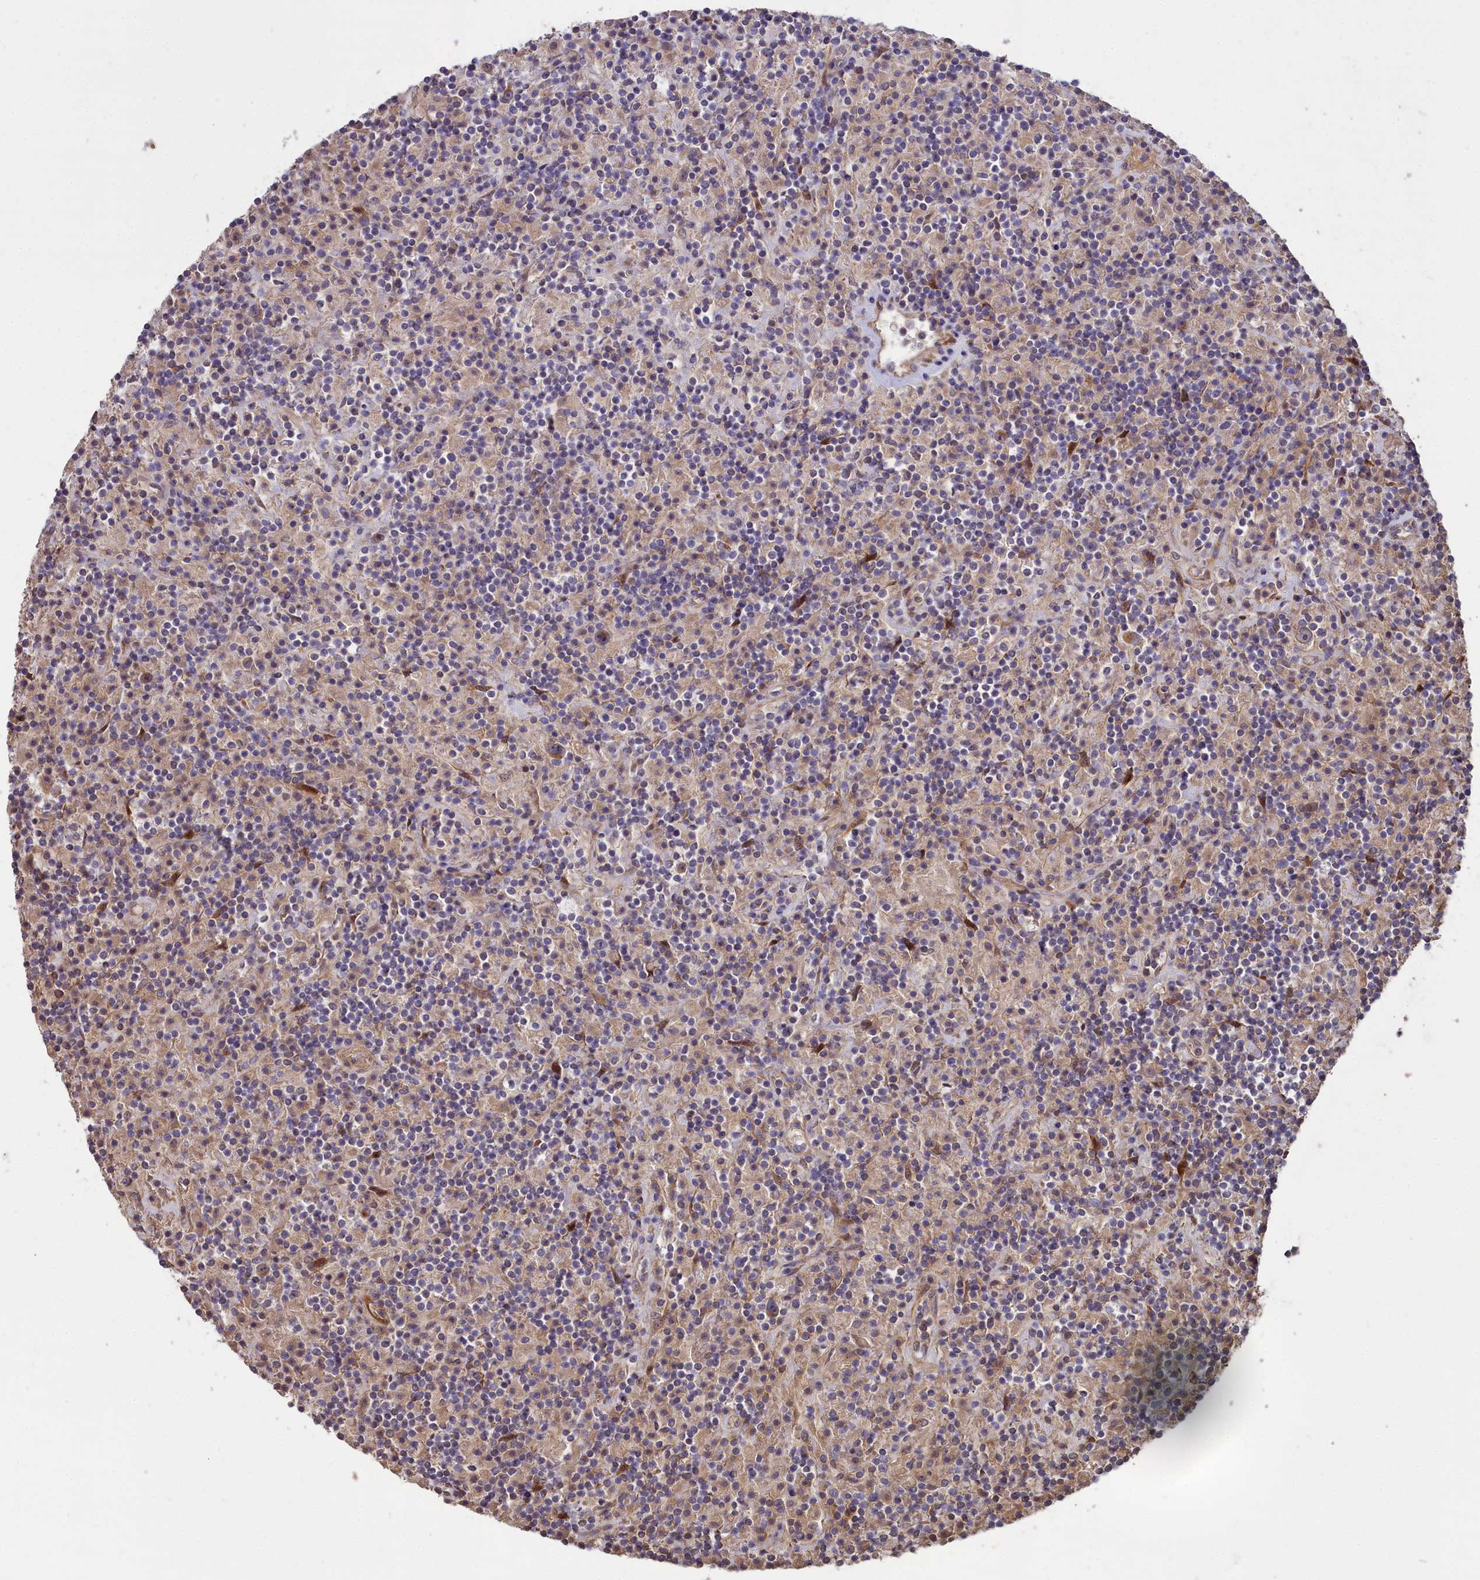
{"staining": {"intensity": "moderate", "quantity": ">75%", "location": "cytoplasmic/membranous"}, "tissue": "lymphoma", "cell_type": "Tumor cells", "image_type": "cancer", "snomed": [{"axis": "morphology", "description": "Hodgkin's disease, NOS"}, {"axis": "topography", "description": "Lymph node"}], "caption": "Lymphoma was stained to show a protein in brown. There is medium levels of moderate cytoplasmic/membranous positivity in about >75% of tumor cells.", "gene": "ATP6V0A2", "patient": {"sex": "male", "age": 70}}